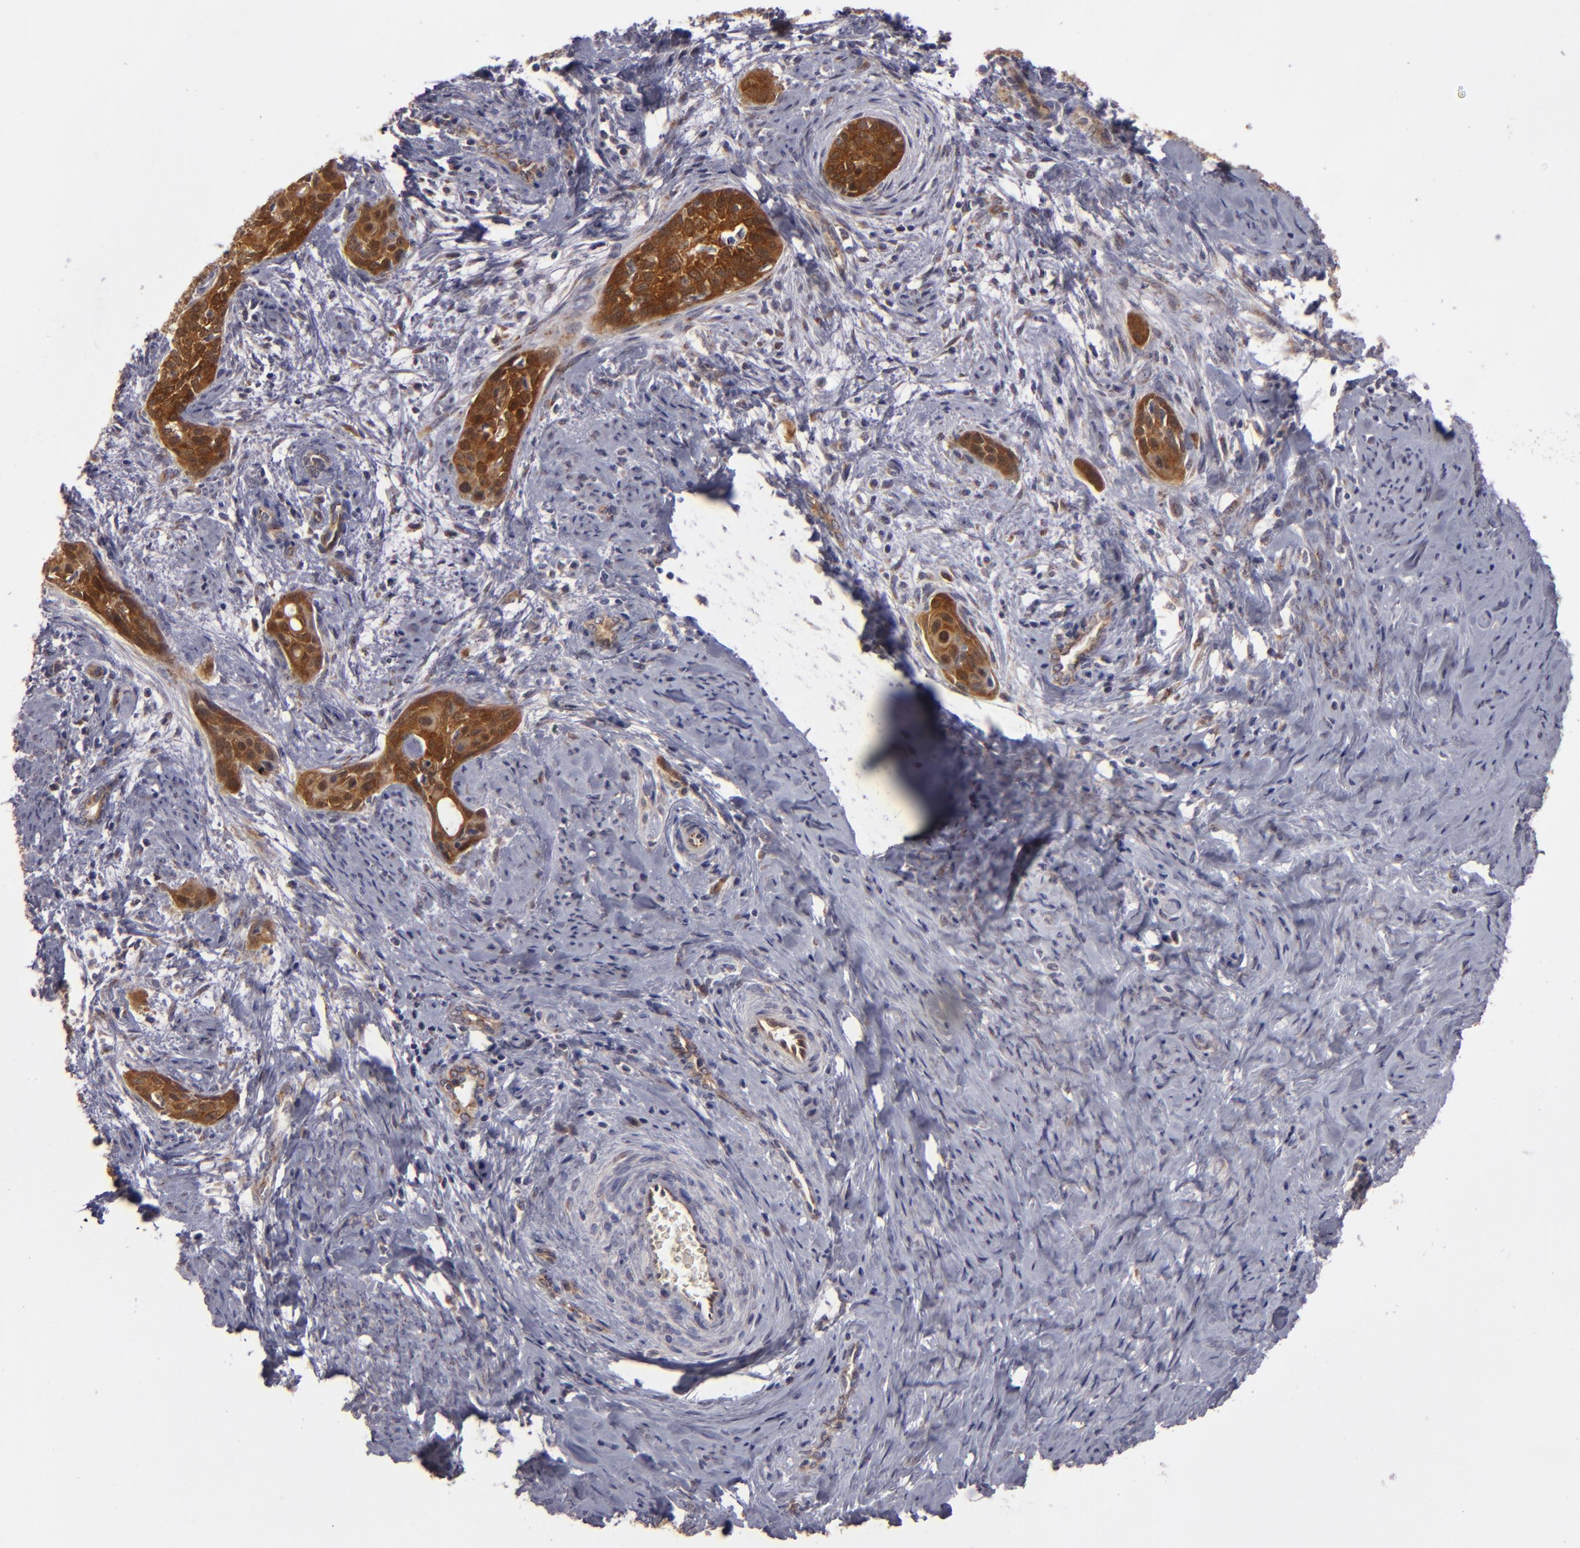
{"staining": {"intensity": "strong", "quantity": ">75%", "location": "cytoplasmic/membranous"}, "tissue": "cervical cancer", "cell_type": "Tumor cells", "image_type": "cancer", "snomed": [{"axis": "morphology", "description": "Squamous cell carcinoma, NOS"}, {"axis": "topography", "description": "Cervix"}], "caption": "Cervical squamous cell carcinoma tissue reveals strong cytoplasmic/membranous positivity in approximately >75% of tumor cells The staining was performed using DAB to visualize the protein expression in brown, while the nuclei were stained in blue with hematoxylin (Magnification: 20x).", "gene": "SH2D4A", "patient": {"sex": "female", "age": 33}}